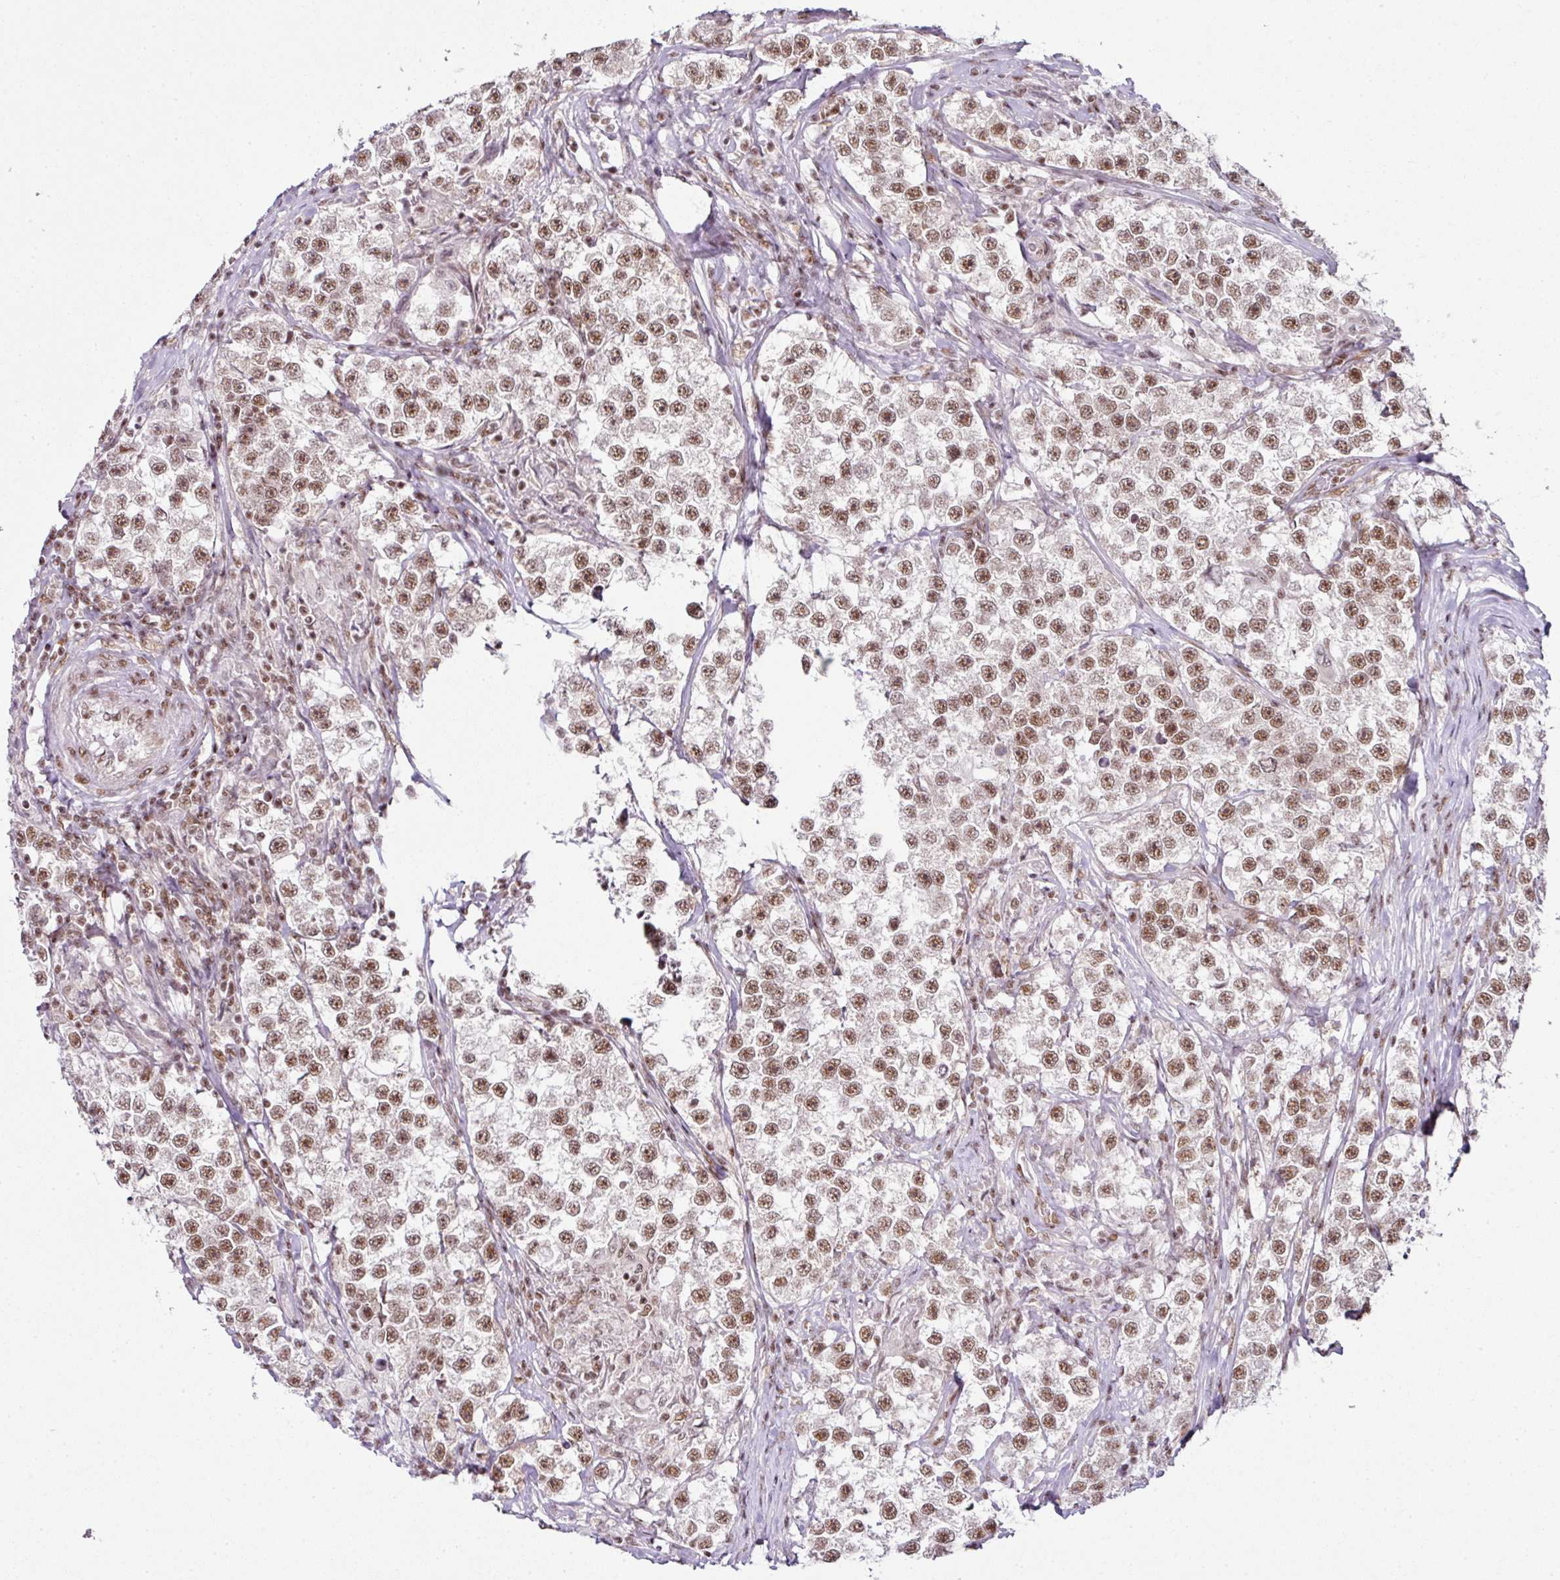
{"staining": {"intensity": "moderate", "quantity": ">75%", "location": "nuclear"}, "tissue": "testis cancer", "cell_type": "Tumor cells", "image_type": "cancer", "snomed": [{"axis": "morphology", "description": "Seminoma, NOS"}, {"axis": "topography", "description": "Testis"}], "caption": "The immunohistochemical stain shows moderate nuclear positivity in tumor cells of seminoma (testis) tissue. The staining was performed using DAB, with brown indicating positive protein expression. Nuclei are stained blue with hematoxylin.", "gene": "NFYA", "patient": {"sex": "male", "age": 46}}